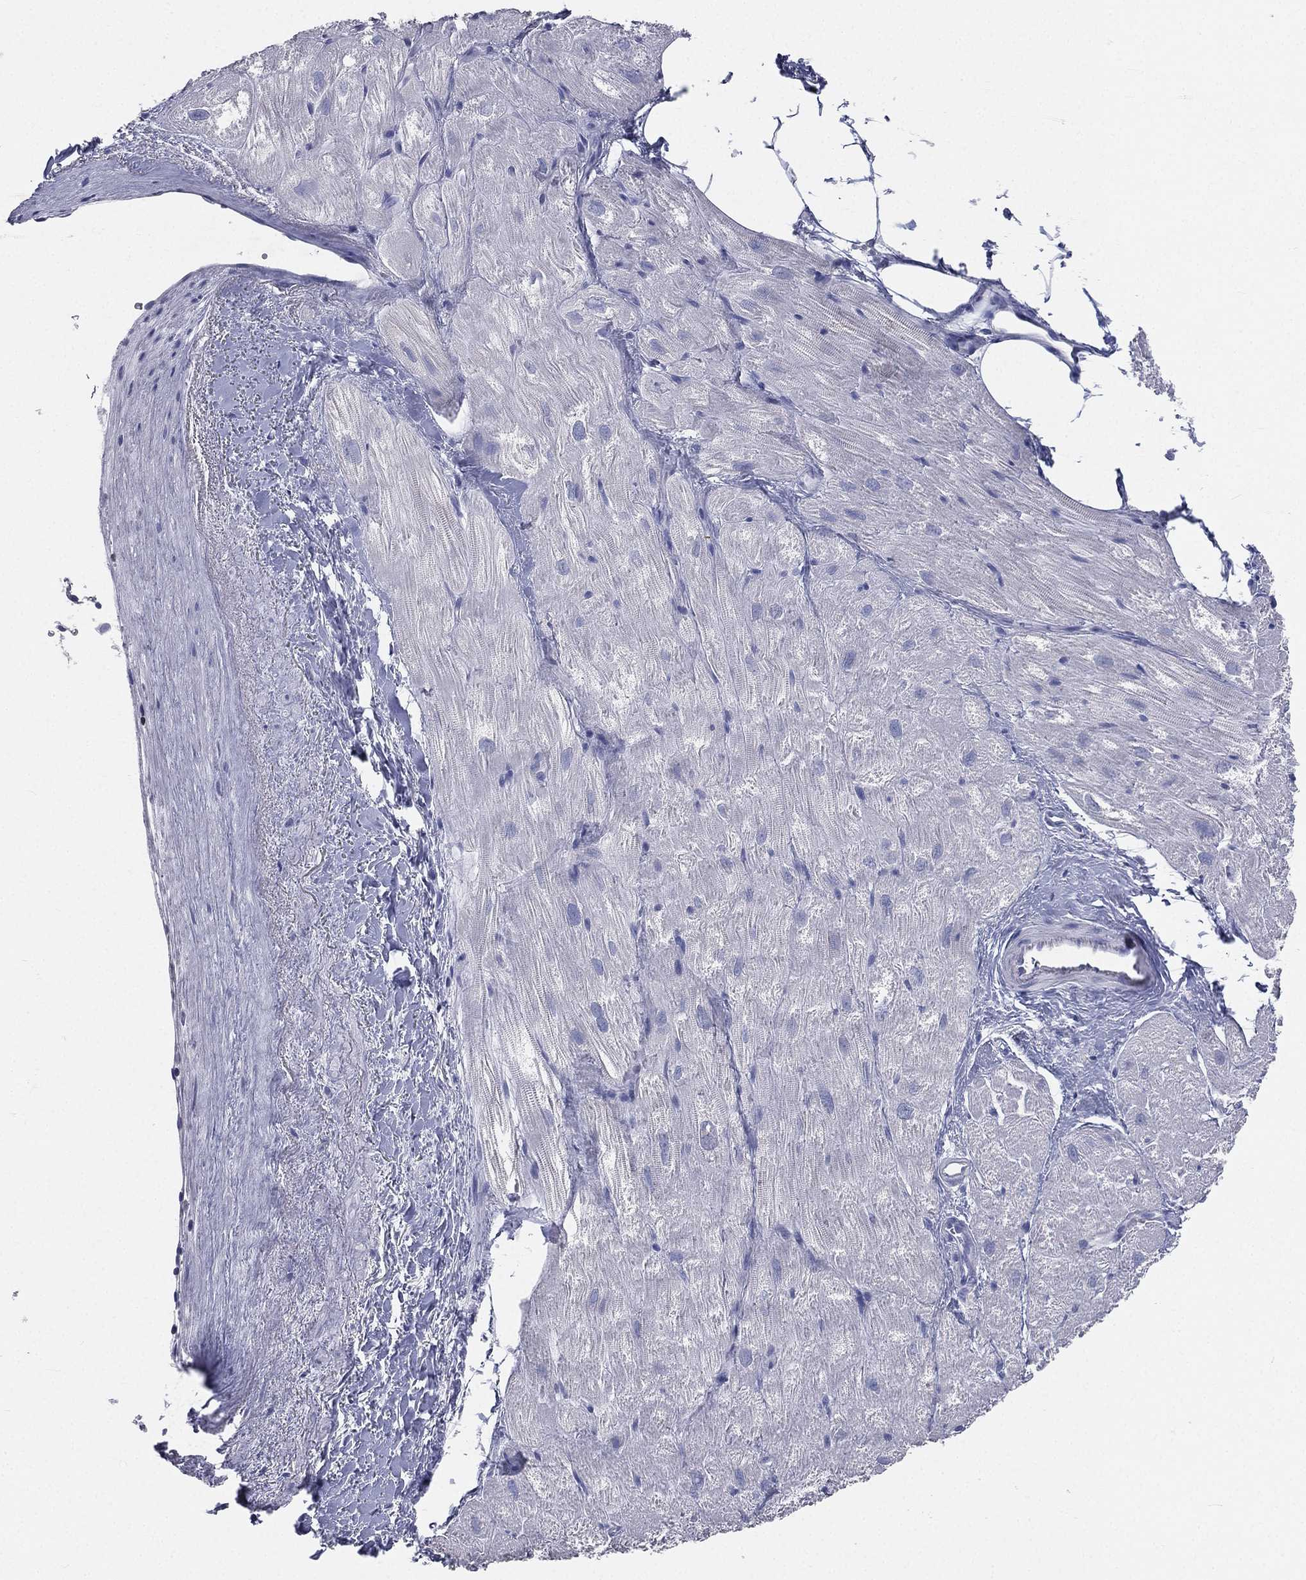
{"staining": {"intensity": "negative", "quantity": "none", "location": "none"}, "tissue": "heart muscle", "cell_type": "Cardiomyocytes", "image_type": "normal", "snomed": [{"axis": "morphology", "description": "Normal tissue, NOS"}, {"axis": "topography", "description": "Heart"}], "caption": "IHC photomicrograph of normal heart muscle: heart muscle stained with DAB reveals no significant protein positivity in cardiomyocytes.", "gene": "CD3D", "patient": {"sex": "male", "age": 62}}